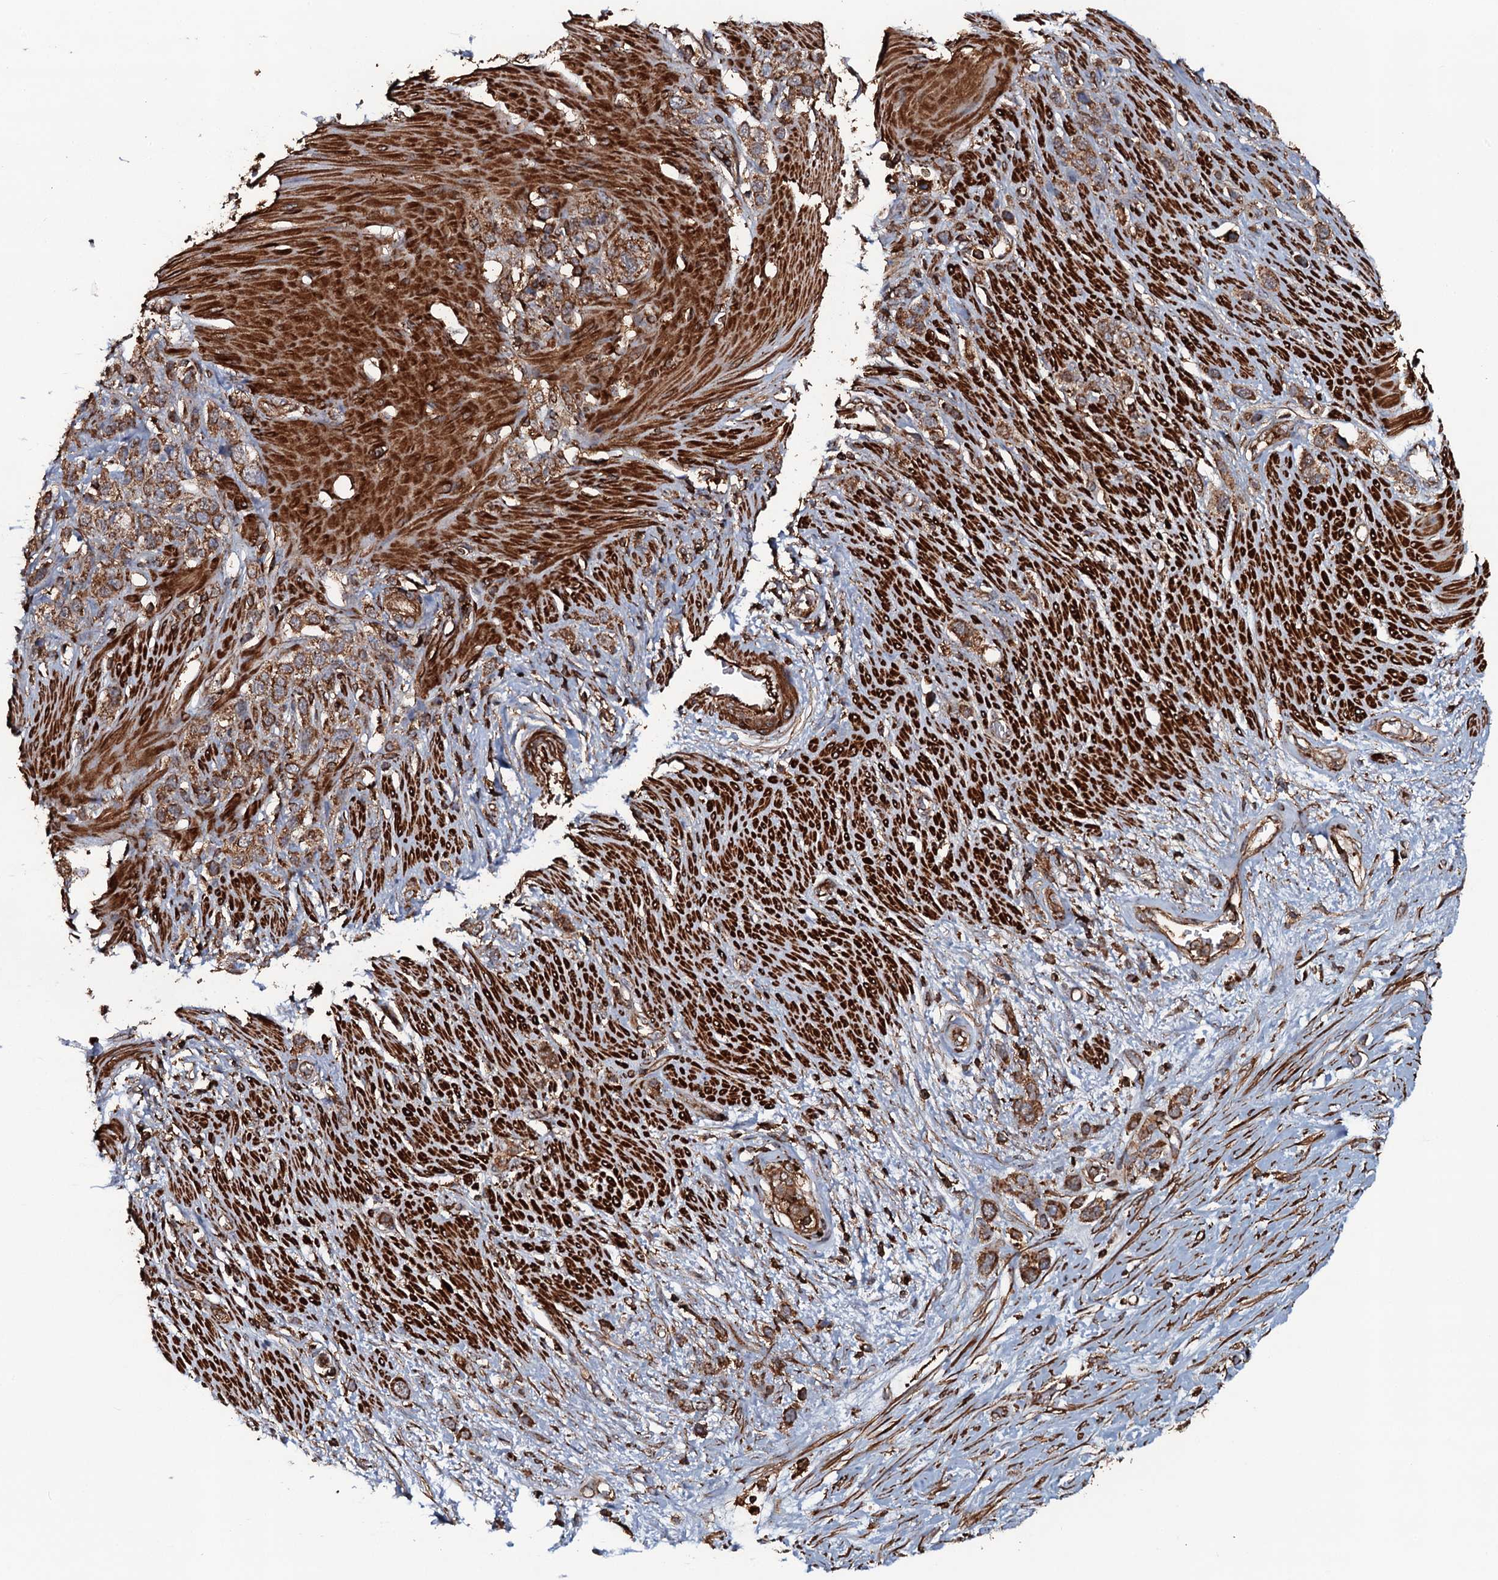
{"staining": {"intensity": "strong", "quantity": ">75%", "location": "cytoplasmic/membranous"}, "tissue": "stomach cancer", "cell_type": "Tumor cells", "image_type": "cancer", "snomed": [{"axis": "morphology", "description": "Adenocarcinoma, NOS"}, {"axis": "morphology", "description": "Adenocarcinoma, High grade"}, {"axis": "topography", "description": "Stomach, upper"}, {"axis": "topography", "description": "Stomach, lower"}], "caption": "The immunohistochemical stain highlights strong cytoplasmic/membranous staining in tumor cells of stomach high-grade adenocarcinoma tissue.", "gene": "VWA8", "patient": {"sex": "female", "age": 65}}